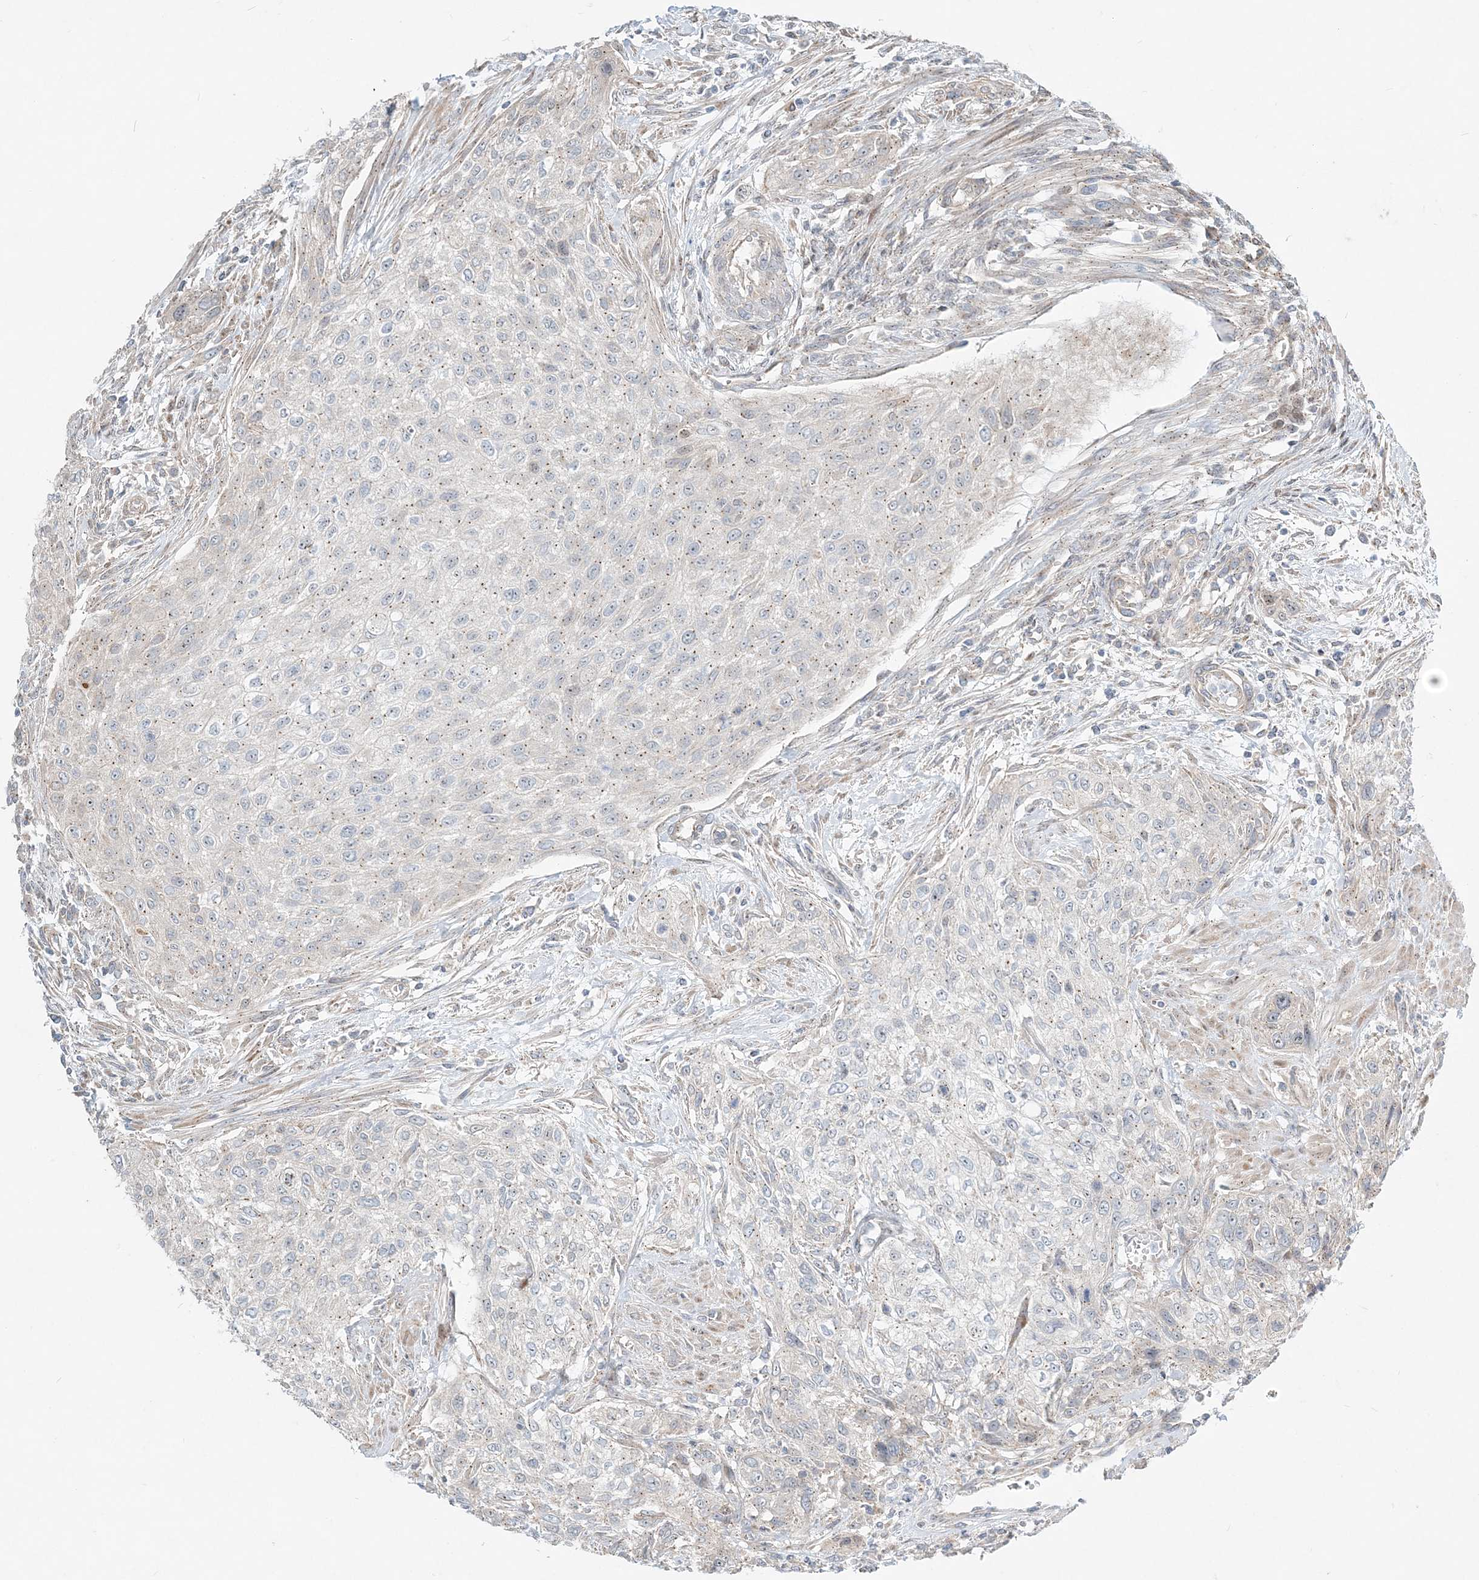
{"staining": {"intensity": "weak", "quantity": "<25%", "location": "cytoplasmic/membranous"}, "tissue": "urothelial cancer", "cell_type": "Tumor cells", "image_type": "cancer", "snomed": [{"axis": "morphology", "description": "Urothelial carcinoma, High grade"}, {"axis": "topography", "description": "Urinary bladder"}], "caption": "Immunohistochemistry micrograph of neoplastic tissue: human urothelial carcinoma (high-grade) stained with DAB reveals no significant protein expression in tumor cells.", "gene": "CXXC5", "patient": {"sex": "male", "age": 35}}